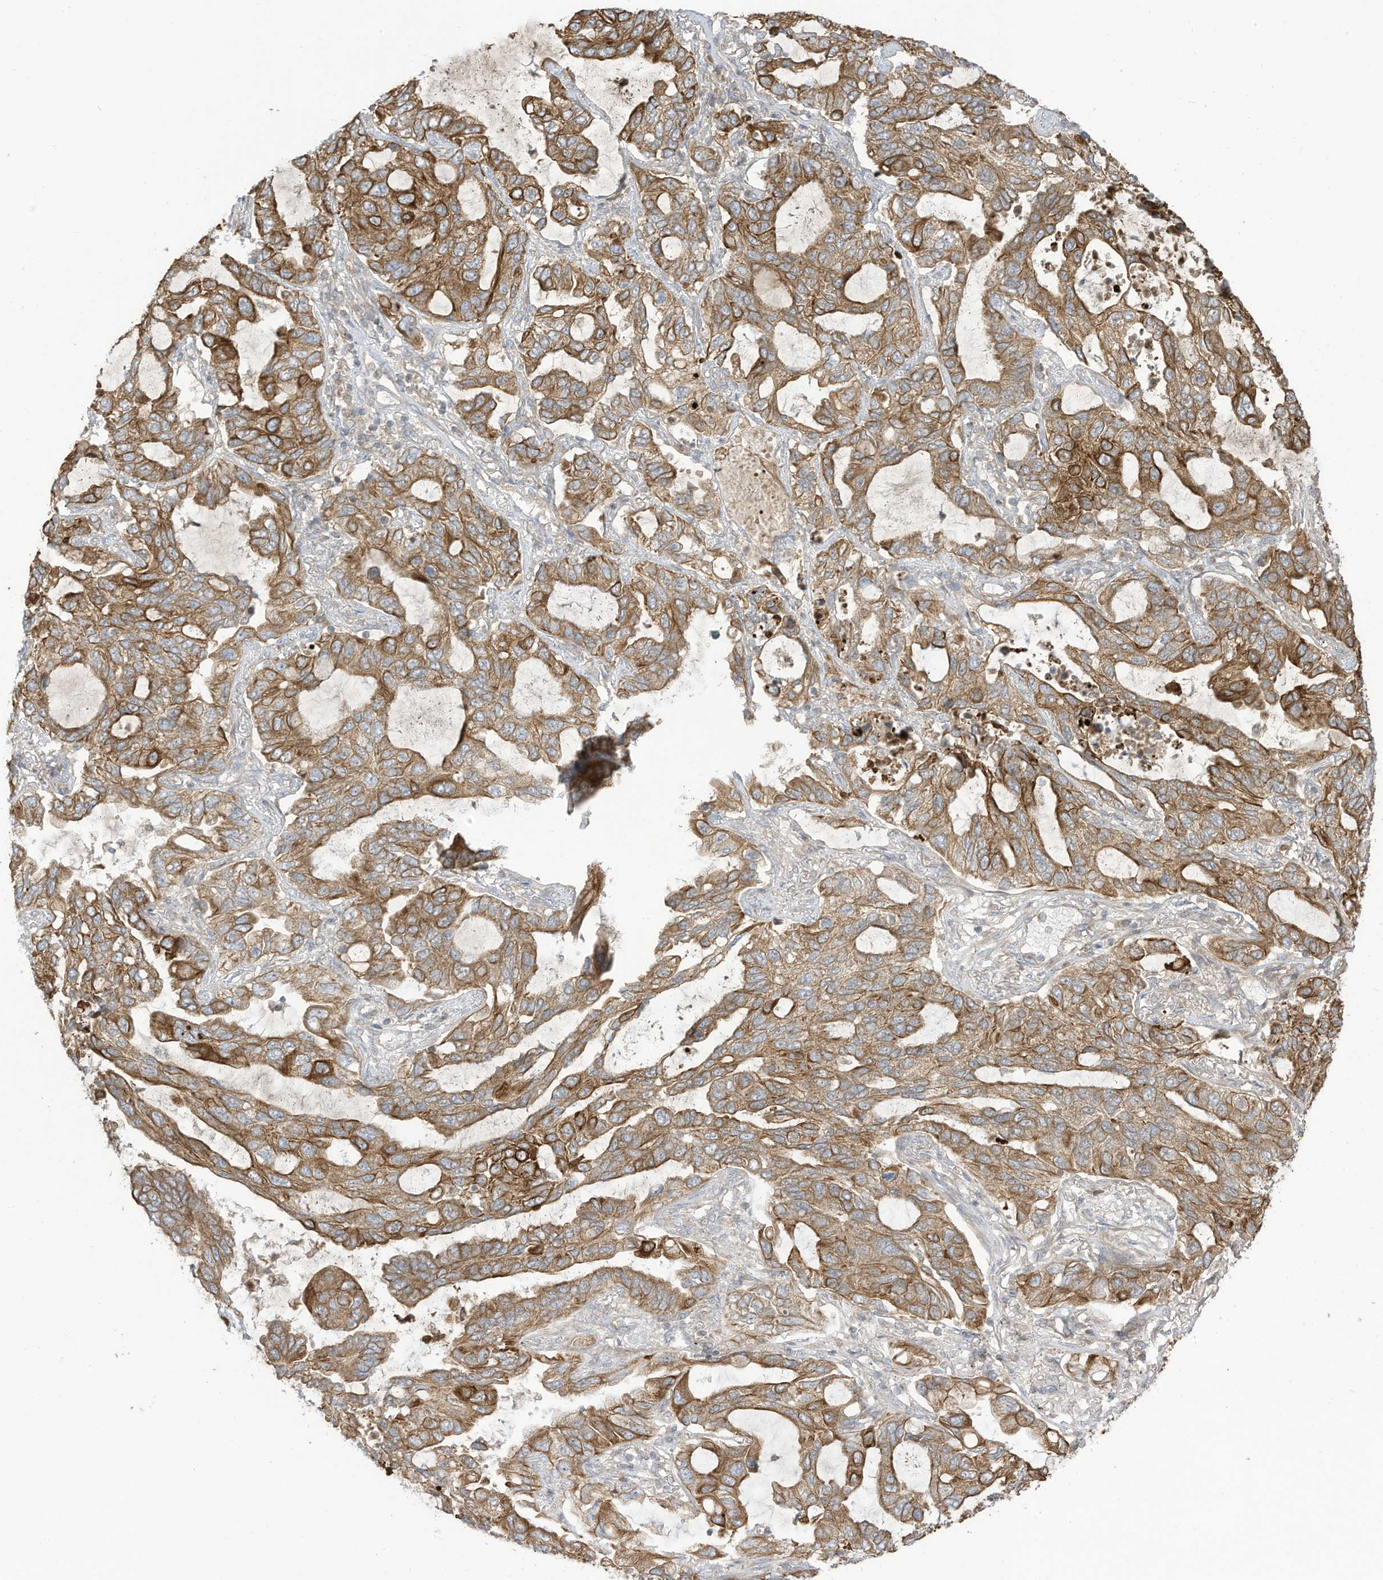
{"staining": {"intensity": "strong", "quantity": ">75%", "location": "cytoplasmic/membranous"}, "tissue": "lung cancer", "cell_type": "Tumor cells", "image_type": "cancer", "snomed": [{"axis": "morphology", "description": "Adenocarcinoma, NOS"}, {"axis": "topography", "description": "Lung"}], "caption": "A high-resolution image shows immunohistochemistry (IHC) staining of adenocarcinoma (lung), which exhibits strong cytoplasmic/membranous staining in approximately >75% of tumor cells.", "gene": "CGAS", "patient": {"sex": "male", "age": 64}}